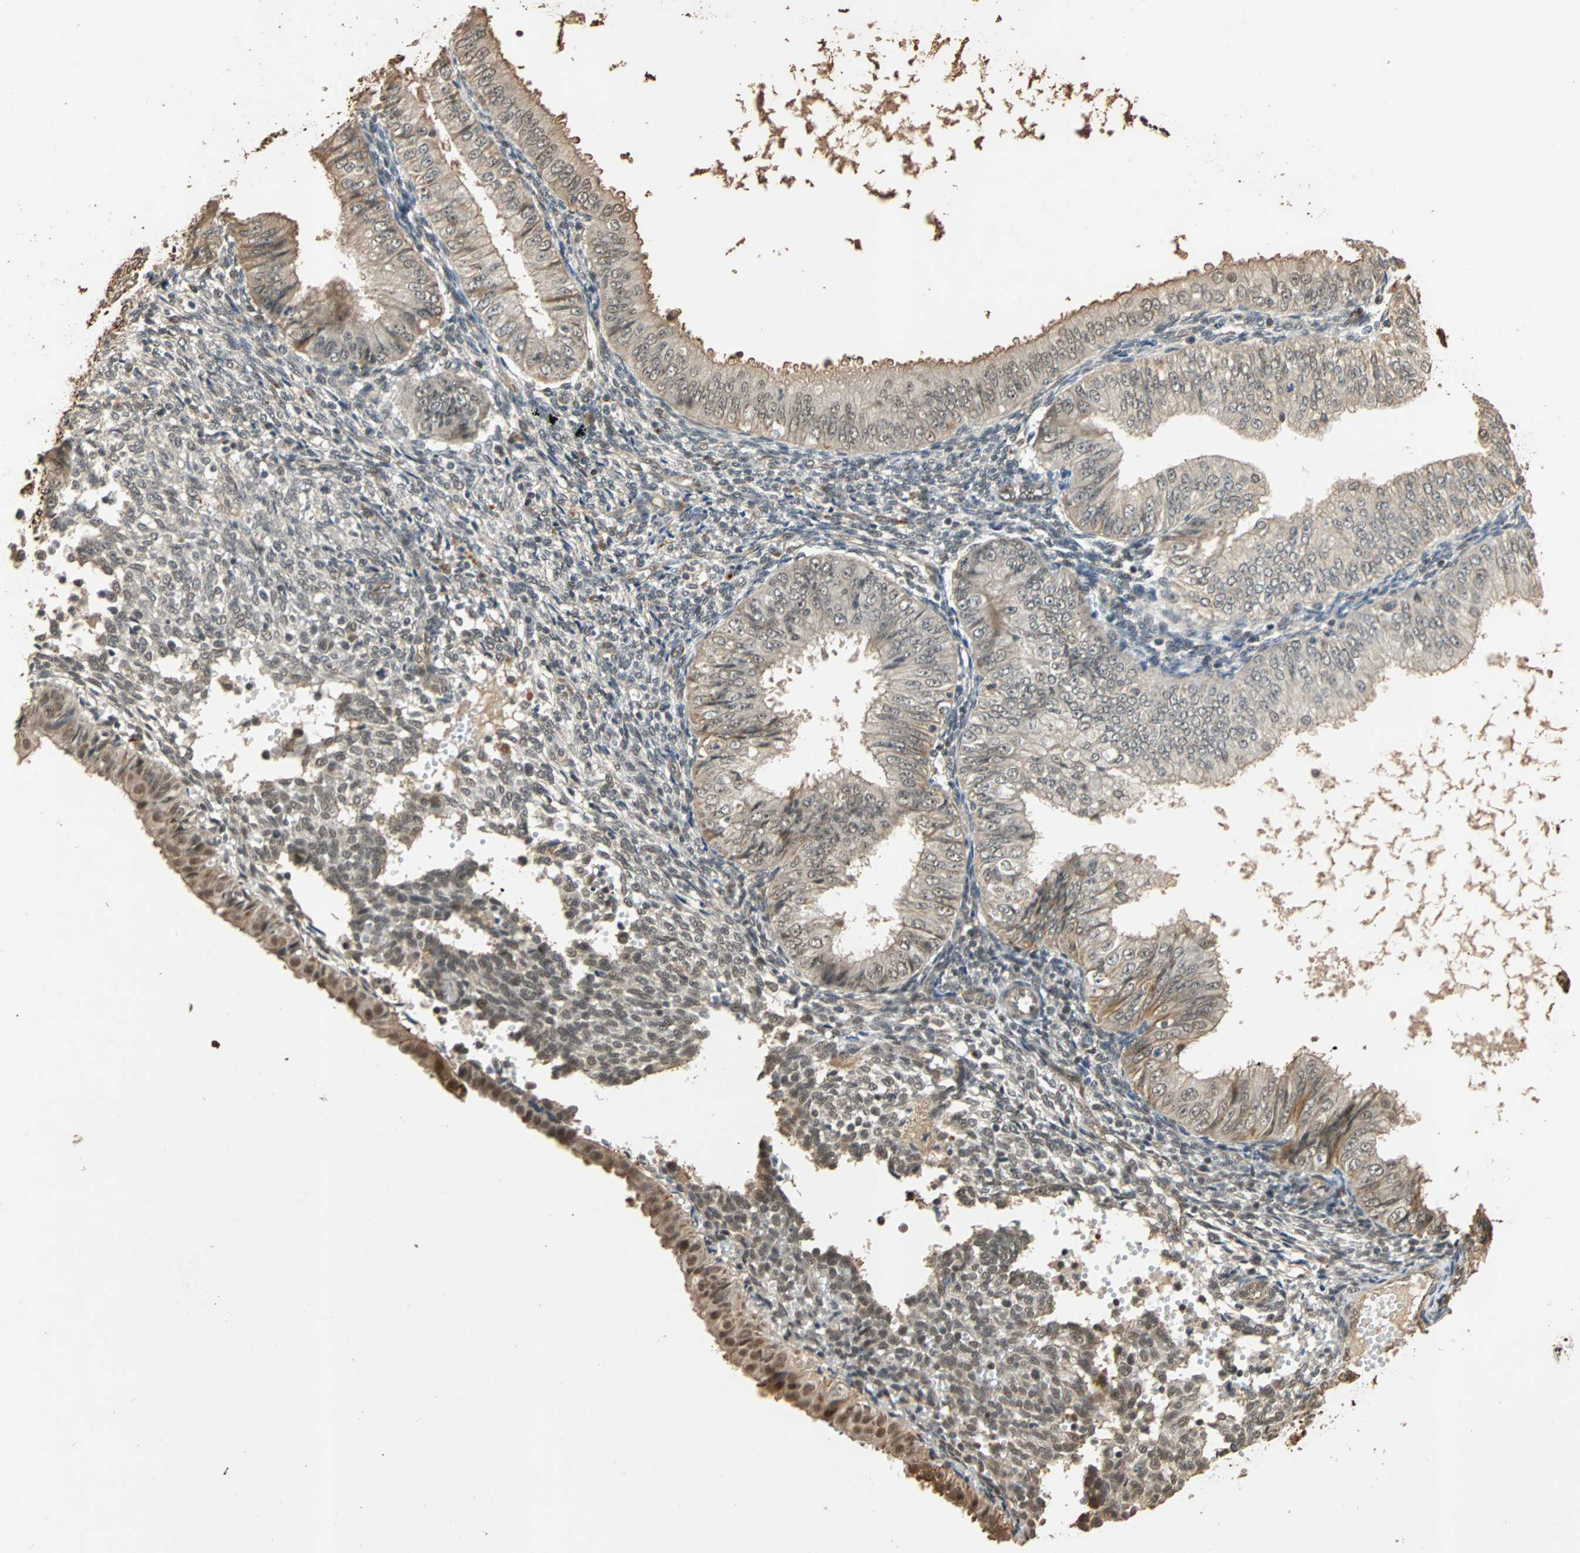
{"staining": {"intensity": "moderate", "quantity": ">75%", "location": "cytoplasmic/membranous,nuclear"}, "tissue": "endometrial cancer", "cell_type": "Tumor cells", "image_type": "cancer", "snomed": [{"axis": "morphology", "description": "Normal tissue, NOS"}, {"axis": "morphology", "description": "Adenocarcinoma, NOS"}, {"axis": "topography", "description": "Endometrium"}], "caption": "Endometrial adenocarcinoma stained with immunohistochemistry (IHC) displays moderate cytoplasmic/membranous and nuclear expression in about >75% of tumor cells.", "gene": "CDC5L", "patient": {"sex": "female", "age": 53}}